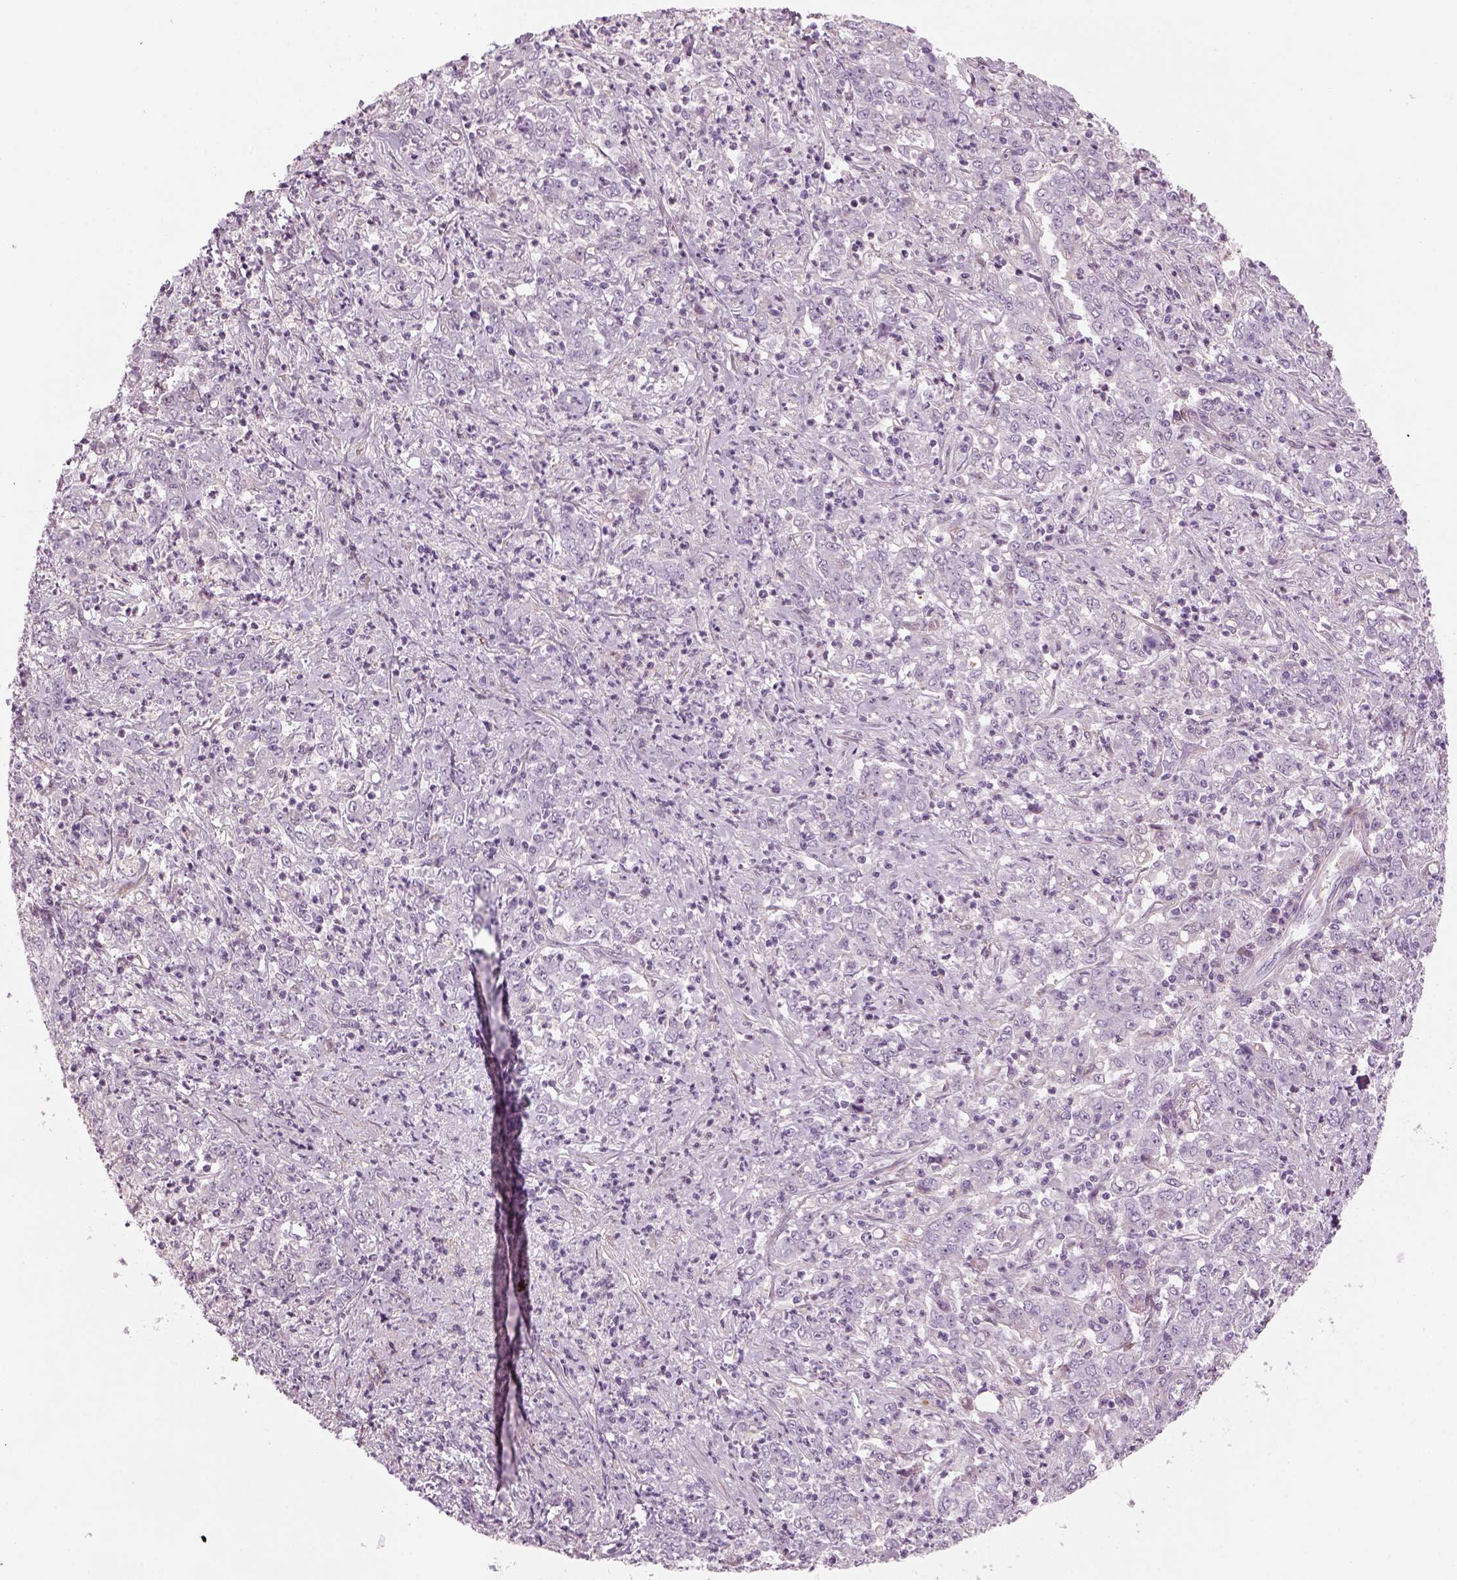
{"staining": {"intensity": "negative", "quantity": "none", "location": "none"}, "tissue": "stomach cancer", "cell_type": "Tumor cells", "image_type": "cancer", "snomed": [{"axis": "morphology", "description": "Adenocarcinoma, NOS"}, {"axis": "topography", "description": "Stomach, lower"}], "caption": "A photomicrograph of stomach cancer (adenocarcinoma) stained for a protein exhibits no brown staining in tumor cells. The staining was performed using DAB to visualize the protein expression in brown, while the nuclei were stained in blue with hematoxylin (Magnification: 20x).", "gene": "PABPC1L2B", "patient": {"sex": "female", "age": 71}}